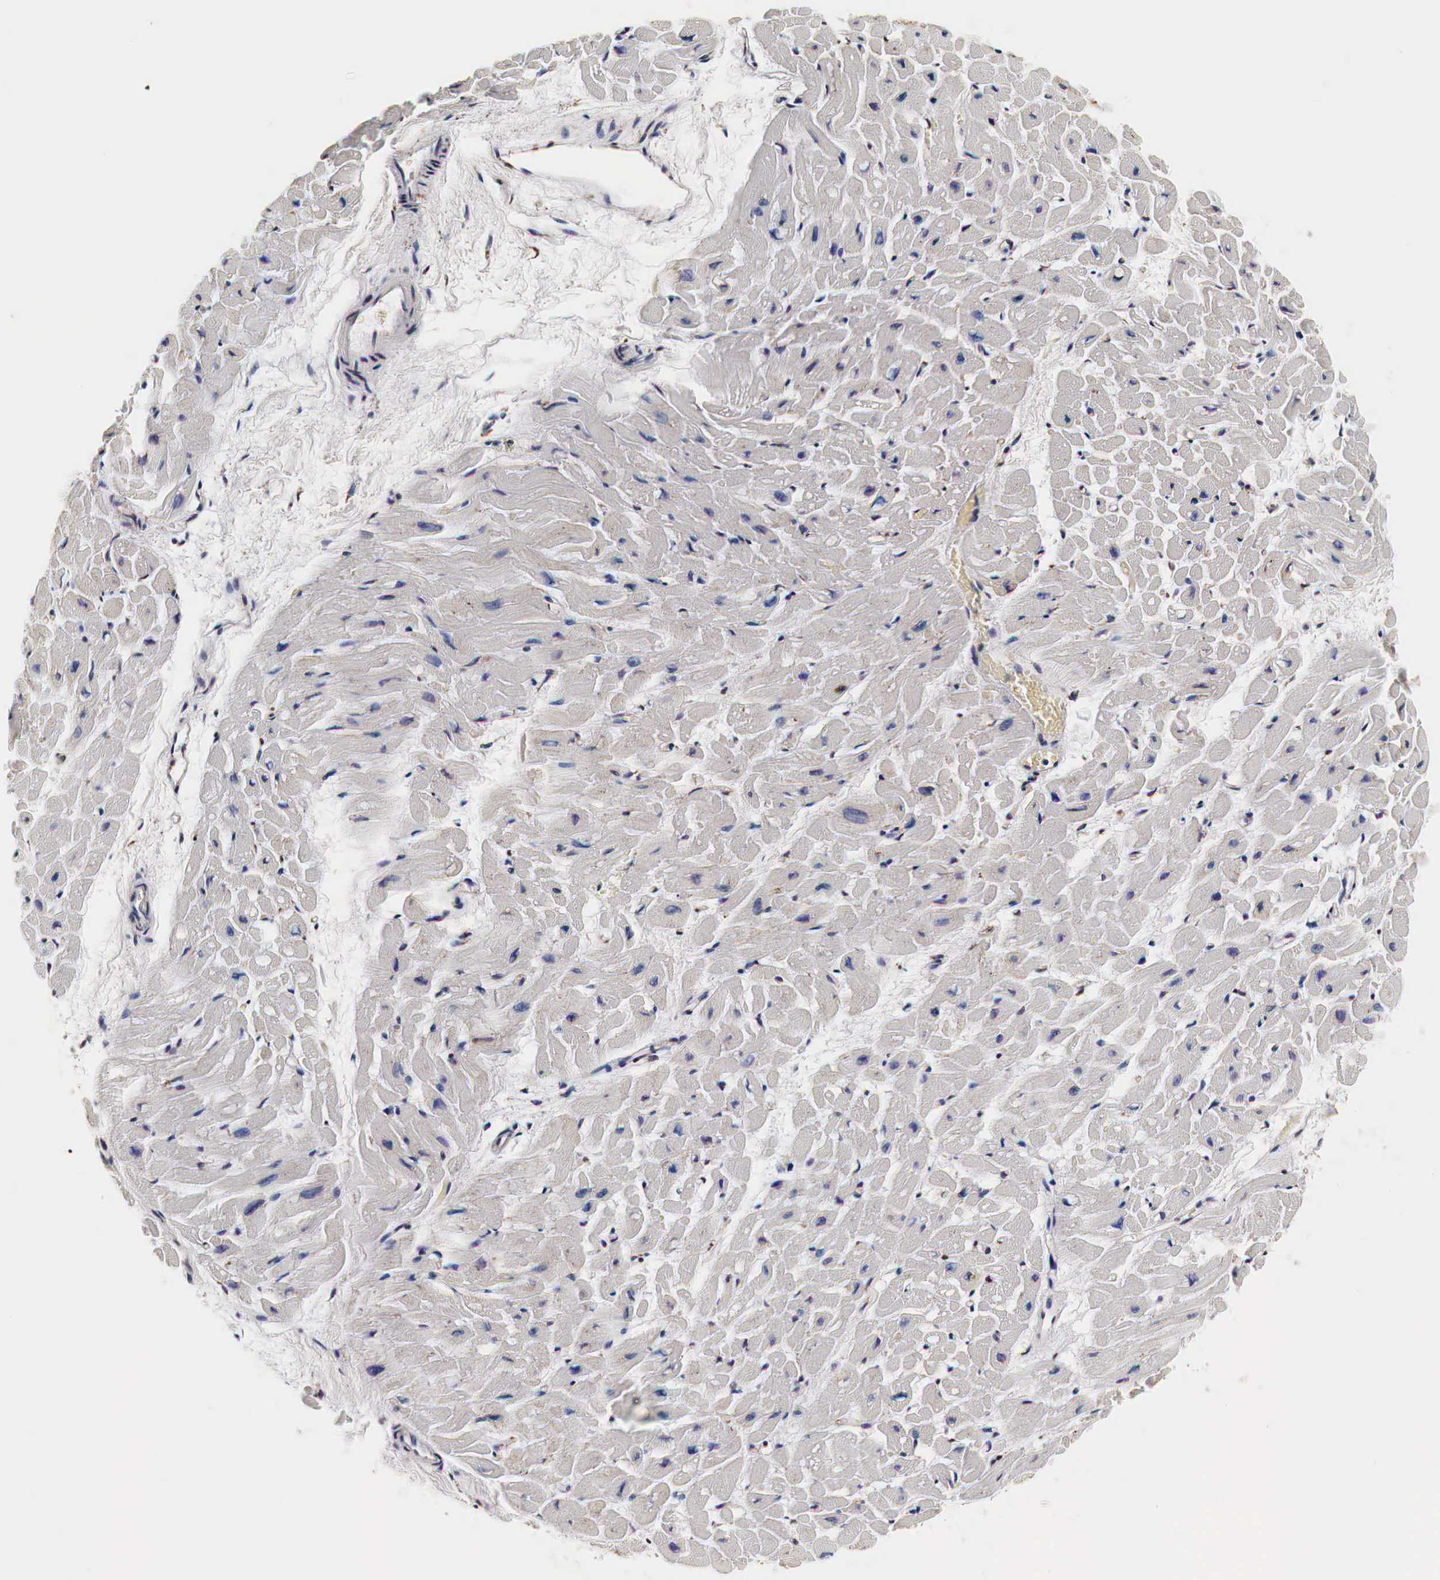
{"staining": {"intensity": "weak", "quantity": "<25%", "location": "cytoplasmic/membranous"}, "tissue": "heart muscle", "cell_type": "Cardiomyocytes", "image_type": "normal", "snomed": [{"axis": "morphology", "description": "Normal tissue, NOS"}, {"axis": "topography", "description": "Heart"}], "caption": "Immunohistochemistry of normal human heart muscle demonstrates no staining in cardiomyocytes.", "gene": "CKAP4", "patient": {"sex": "male", "age": 45}}